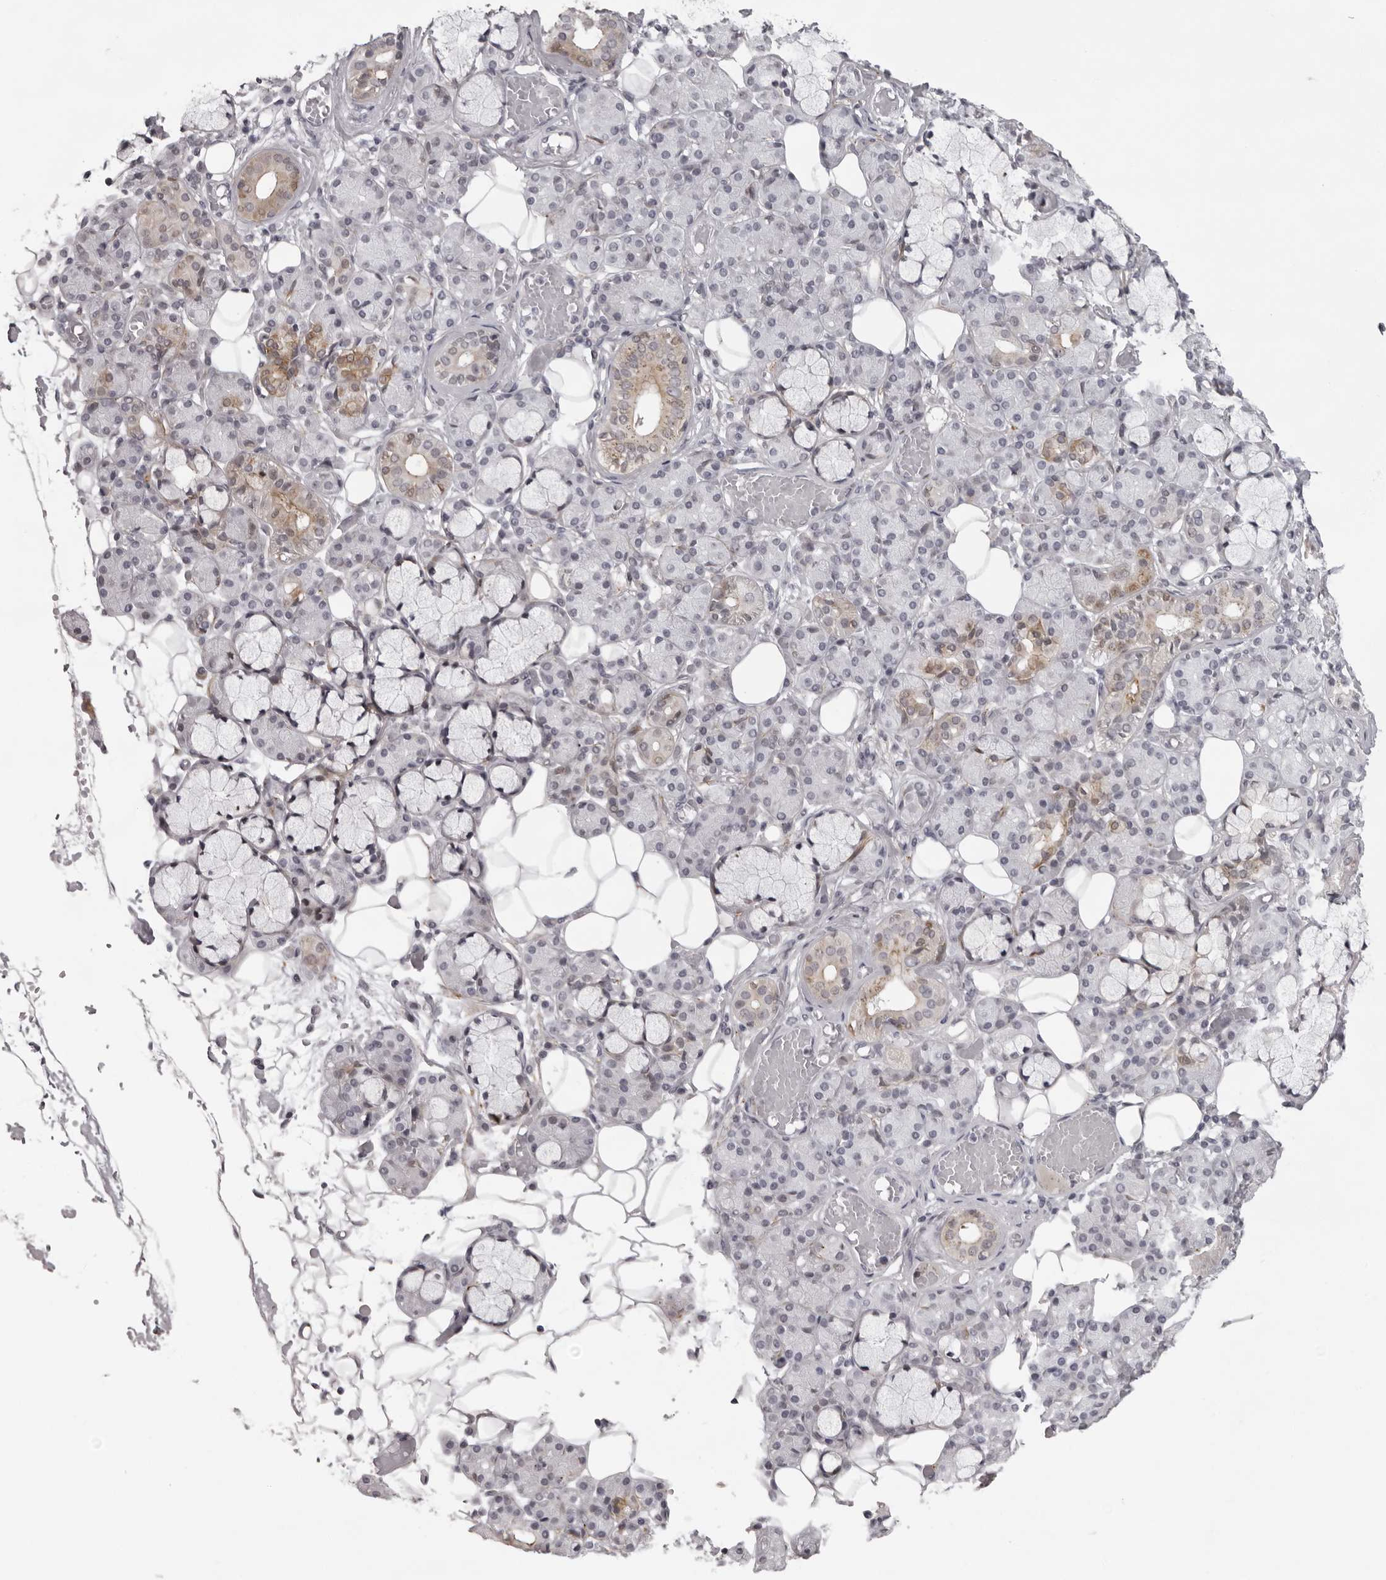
{"staining": {"intensity": "moderate", "quantity": "<25%", "location": "cytoplasmic/membranous"}, "tissue": "salivary gland", "cell_type": "Glandular cells", "image_type": "normal", "snomed": [{"axis": "morphology", "description": "Normal tissue, NOS"}, {"axis": "topography", "description": "Salivary gland"}], "caption": "Moderate cytoplasmic/membranous positivity is seen in approximately <25% of glandular cells in normal salivary gland. Nuclei are stained in blue.", "gene": "NUDT18", "patient": {"sex": "male", "age": 63}}